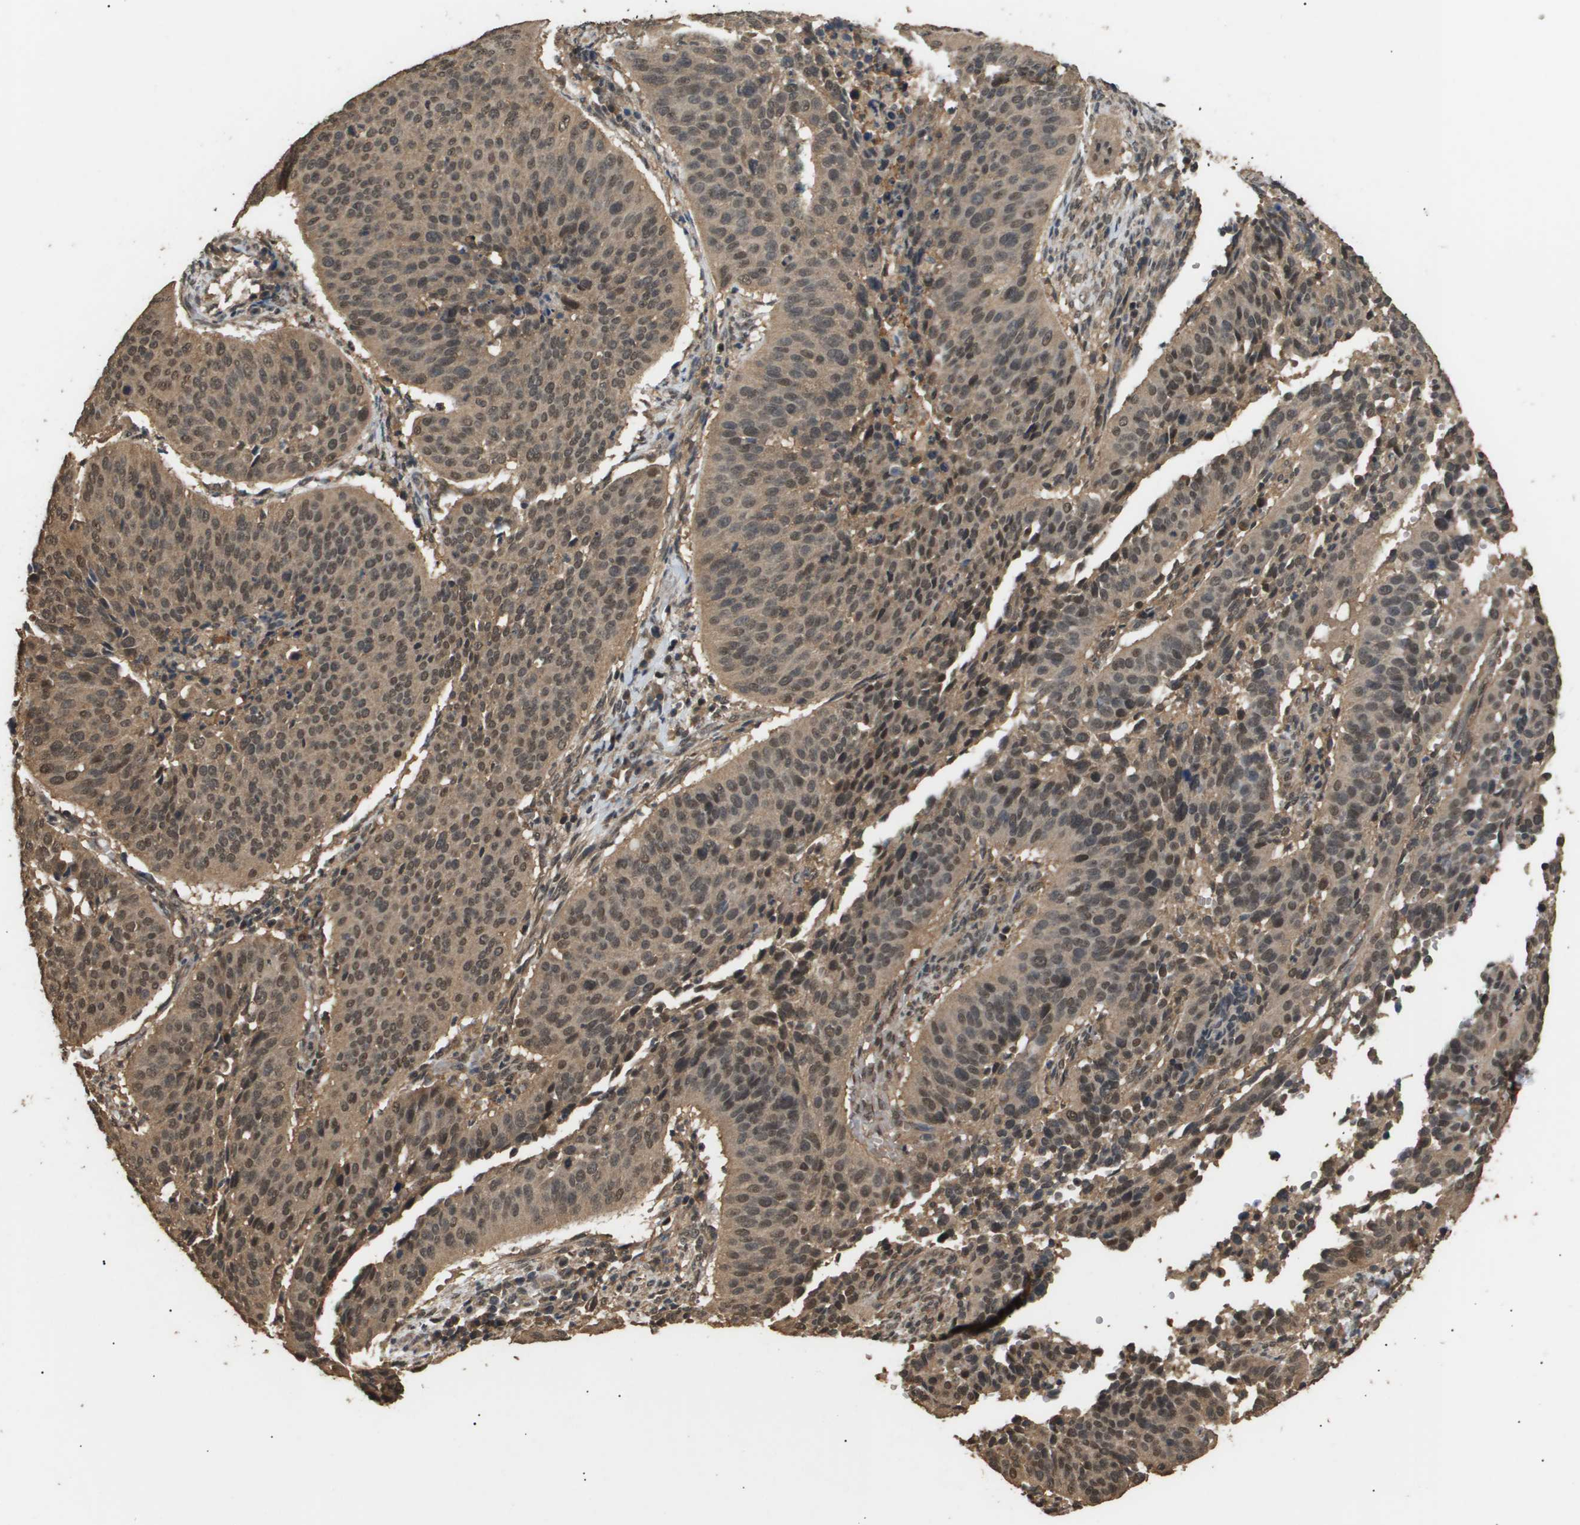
{"staining": {"intensity": "moderate", "quantity": ">75%", "location": "cytoplasmic/membranous,nuclear"}, "tissue": "cervical cancer", "cell_type": "Tumor cells", "image_type": "cancer", "snomed": [{"axis": "morphology", "description": "Normal tissue, NOS"}, {"axis": "morphology", "description": "Squamous cell carcinoma, NOS"}, {"axis": "topography", "description": "Cervix"}], "caption": "Squamous cell carcinoma (cervical) stained with DAB immunohistochemistry (IHC) reveals medium levels of moderate cytoplasmic/membranous and nuclear expression in about >75% of tumor cells. The staining is performed using DAB brown chromogen to label protein expression. The nuclei are counter-stained blue using hematoxylin.", "gene": "ING1", "patient": {"sex": "female", "age": 39}}